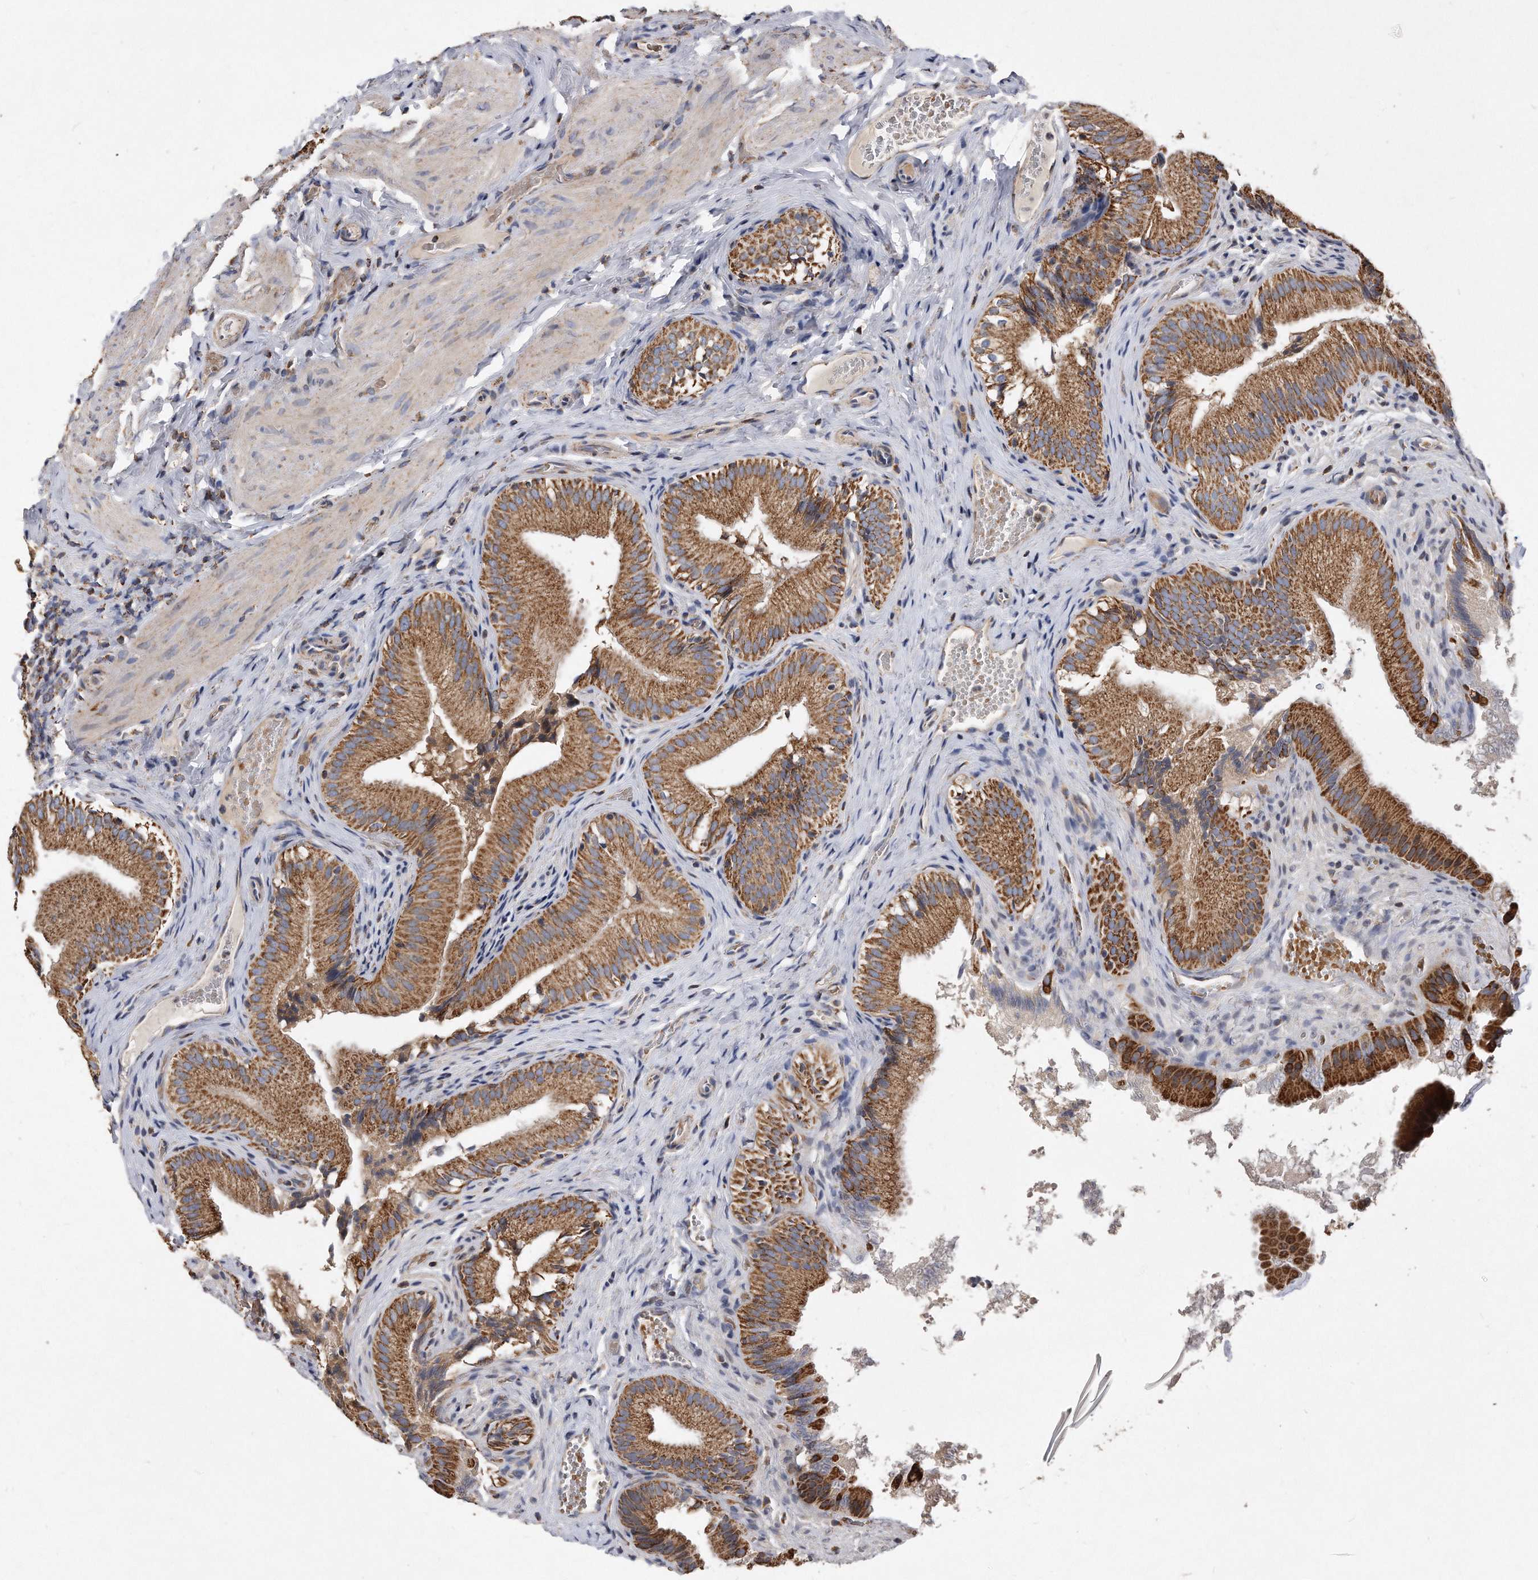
{"staining": {"intensity": "moderate", "quantity": ">75%", "location": "cytoplasmic/membranous"}, "tissue": "gallbladder", "cell_type": "Glandular cells", "image_type": "normal", "snomed": [{"axis": "morphology", "description": "Normal tissue, NOS"}, {"axis": "topography", "description": "Gallbladder"}], "caption": "Protein staining of normal gallbladder demonstrates moderate cytoplasmic/membranous staining in about >75% of glandular cells. The protein of interest is stained brown, and the nuclei are stained in blue (DAB (3,3'-diaminobenzidine) IHC with brightfield microscopy, high magnification).", "gene": "PPP5C", "patient": {"sex": "female", "age": 30}}